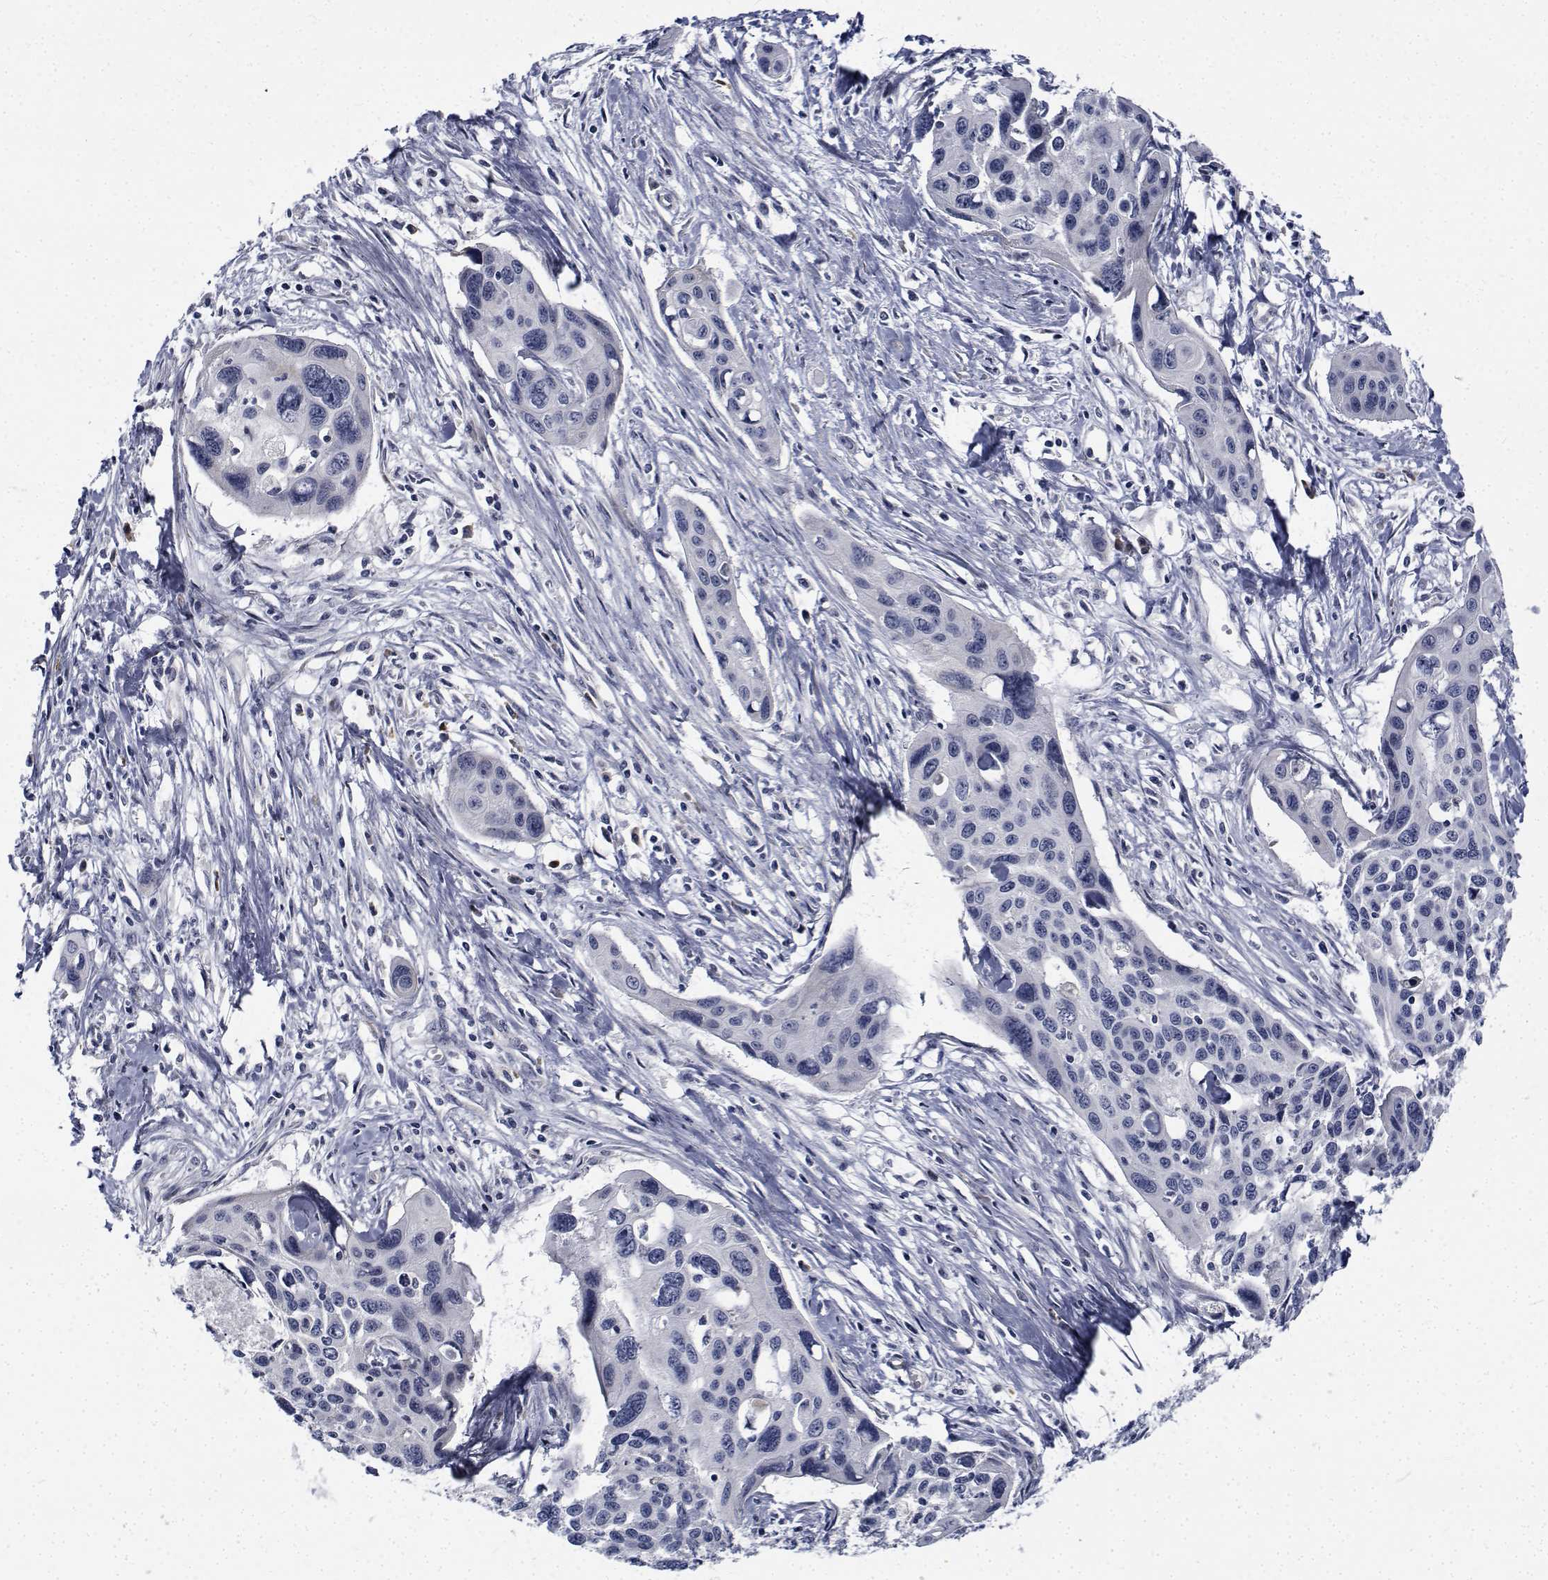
{"staining": {"intensity": "negative", "quantity": "none", "location": "none"}, "tissue": "cervical cancer", "cell_type": "Tumor cells", "image_type": "cancer", "snomed": [{"axis": "morphology", "description": "Squamous cell carcinoma, NOS"}, {"axis": "topography", "description": "Cervix"}], "caption": "Tumor cells show no significant protein staining in cervical cancer.", "gene": "TTBK1", "patient": {"sex": "female", "age": 31}}